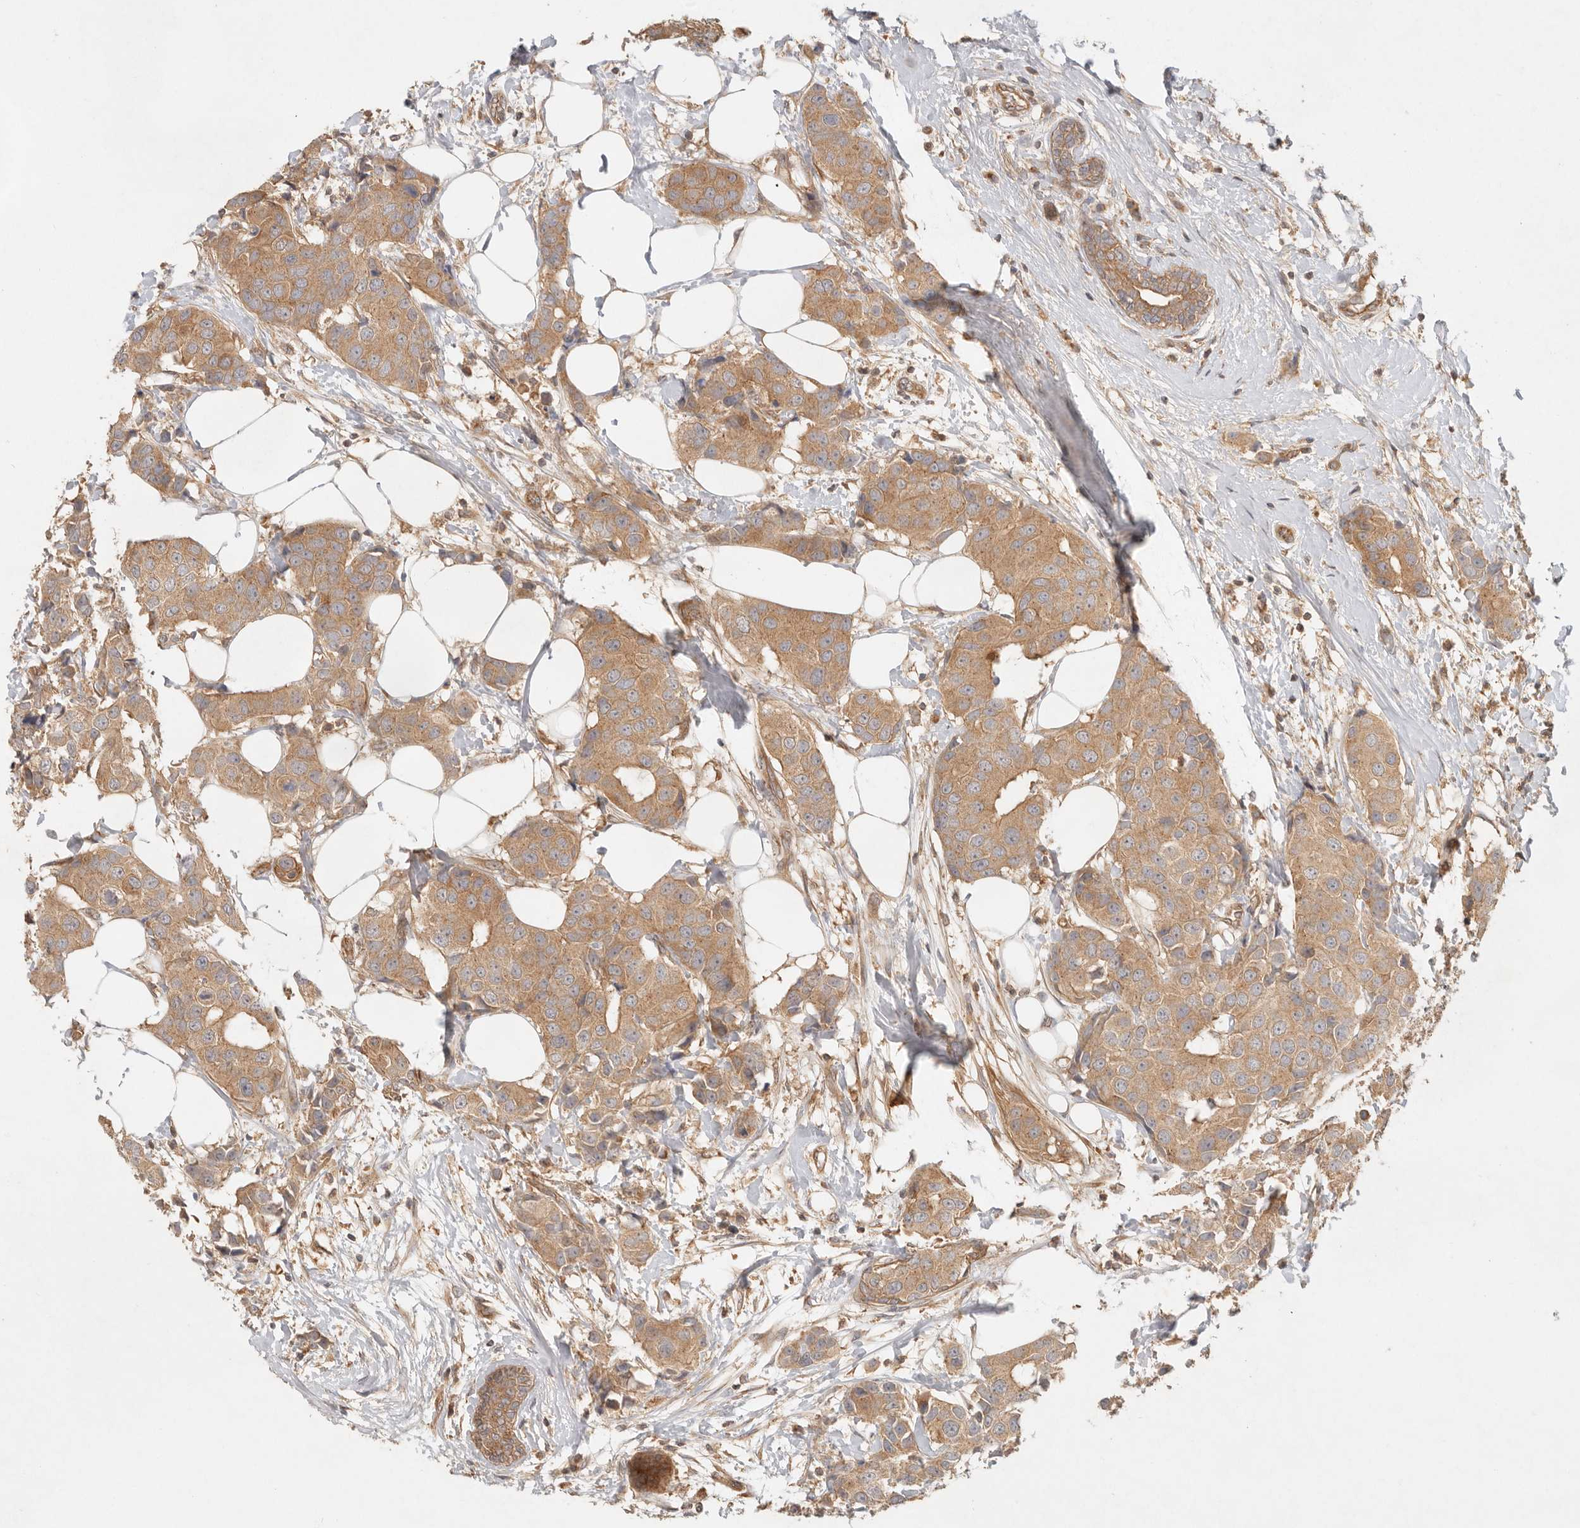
{"staining": {"intensity": "moderate", "quantity": ">75%", "location": "cytoplasmic/membranous"}, "tissue": "breast cancer", "cell_type": "Tumor cells", "image_type": "cancer", "snomed": [{"axis": "morphology", "description": "Normal tissue, NOS"}, {"axis": "morphology", "description": "Duct carcinoma"}, {"axis": "topography", "description": "Breast"}], "caption": "This image displays immunohistochemistry (IHC) staining of human breast cancer (invasive ductal carcinoma), with medium moderate cytoplasmic/membranous positivity in approximately >75% of tumor cells.", "gene": "HECTD3", "patient": {"sex": "female", "age": 39}}